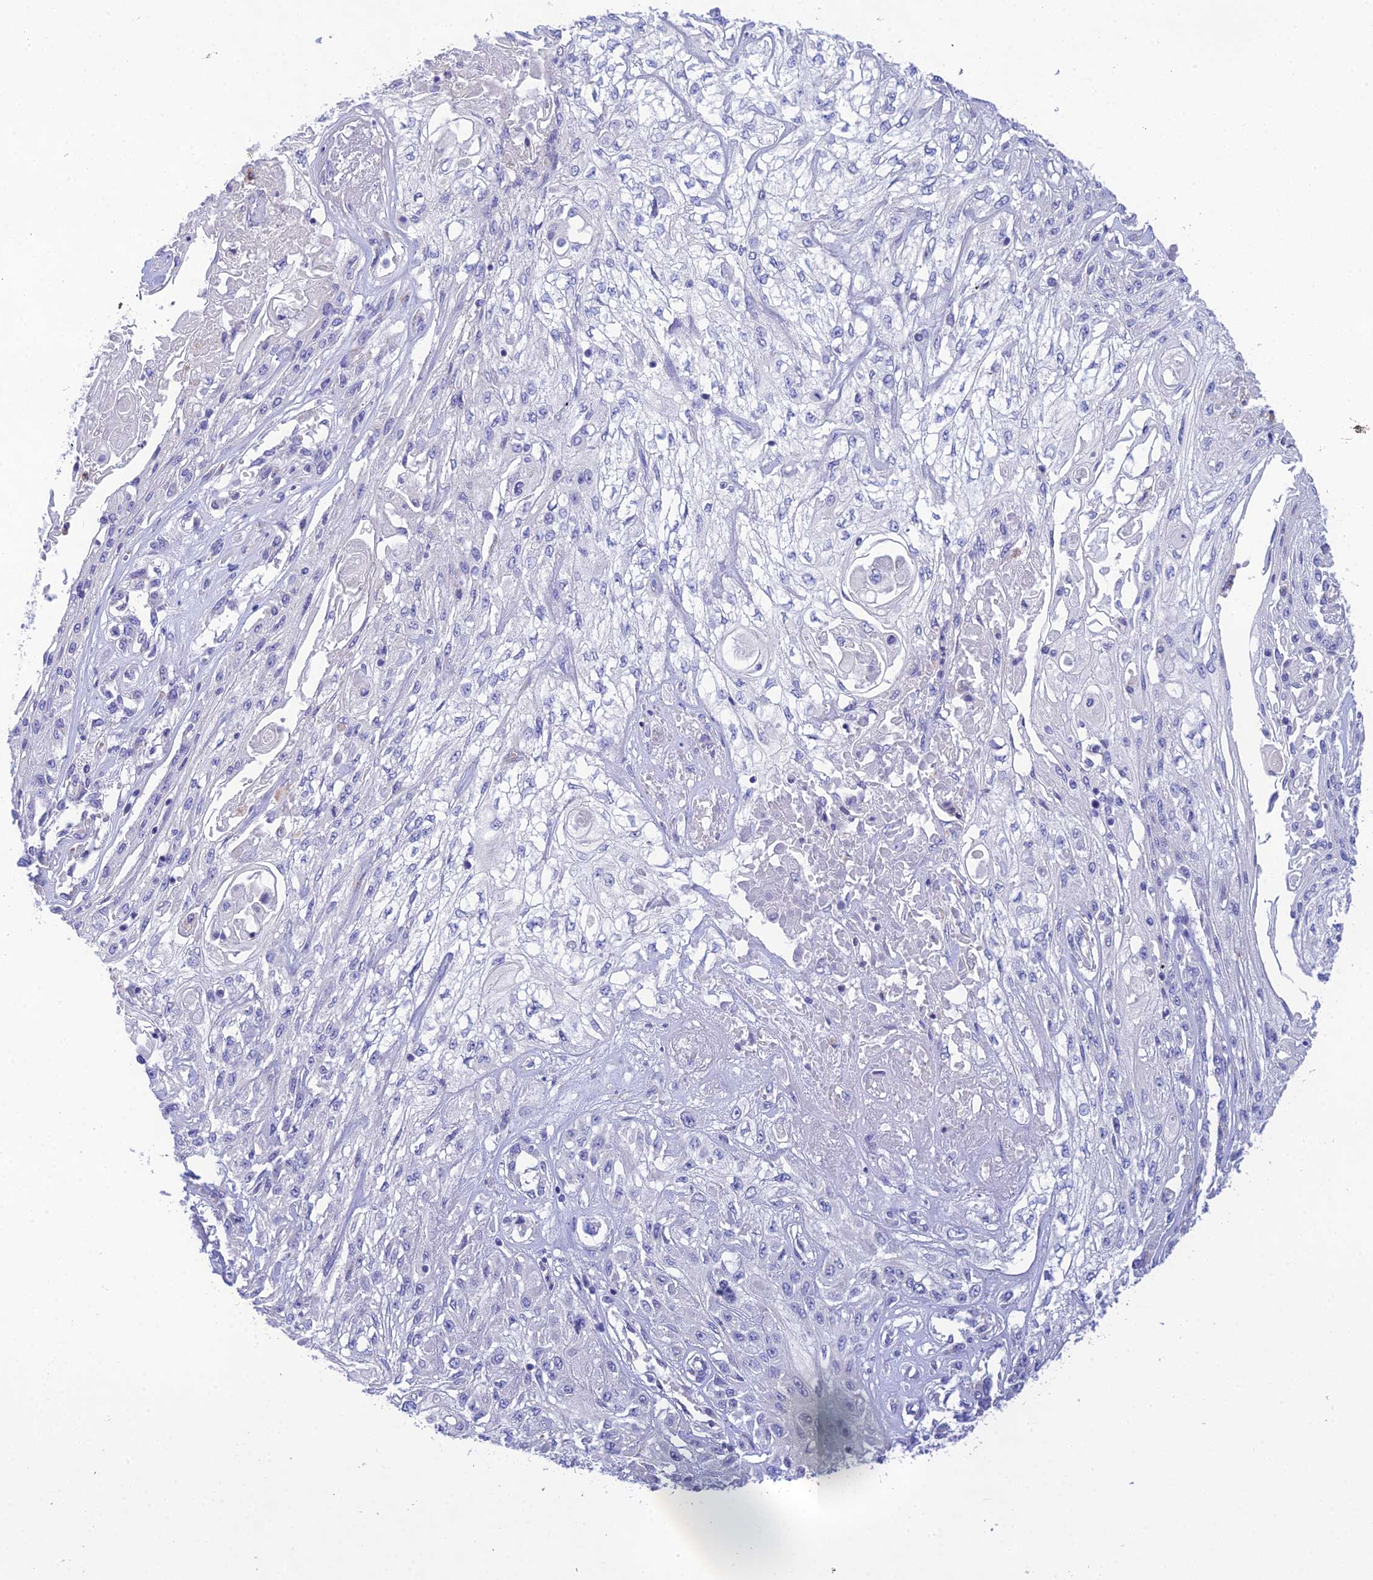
{"staining": {"intensity": "negative", "quantity": "none", "location": "none"}, "tissue": "skin cancer", "cell_type": "Tumor cells", "image_type": "cancer", "snomed": [{"axis": "morphology", "description": "Squamous cell carcinoma, NOS"}, {"axis": "morphology", "description": "Squamous cell carcinoma, metastatic, NOS"}, {"axis": "topography", "description": "Skin"}, {"axis": "topography", "description": "Lymph node"}], "caption": "Immunohistochemistry (IHC) of squamous cell carcinoma (skin) shows no staining in tumor cells.", "gene": "KIAA0408", "patient": {"sex": "male", "age": 75}}